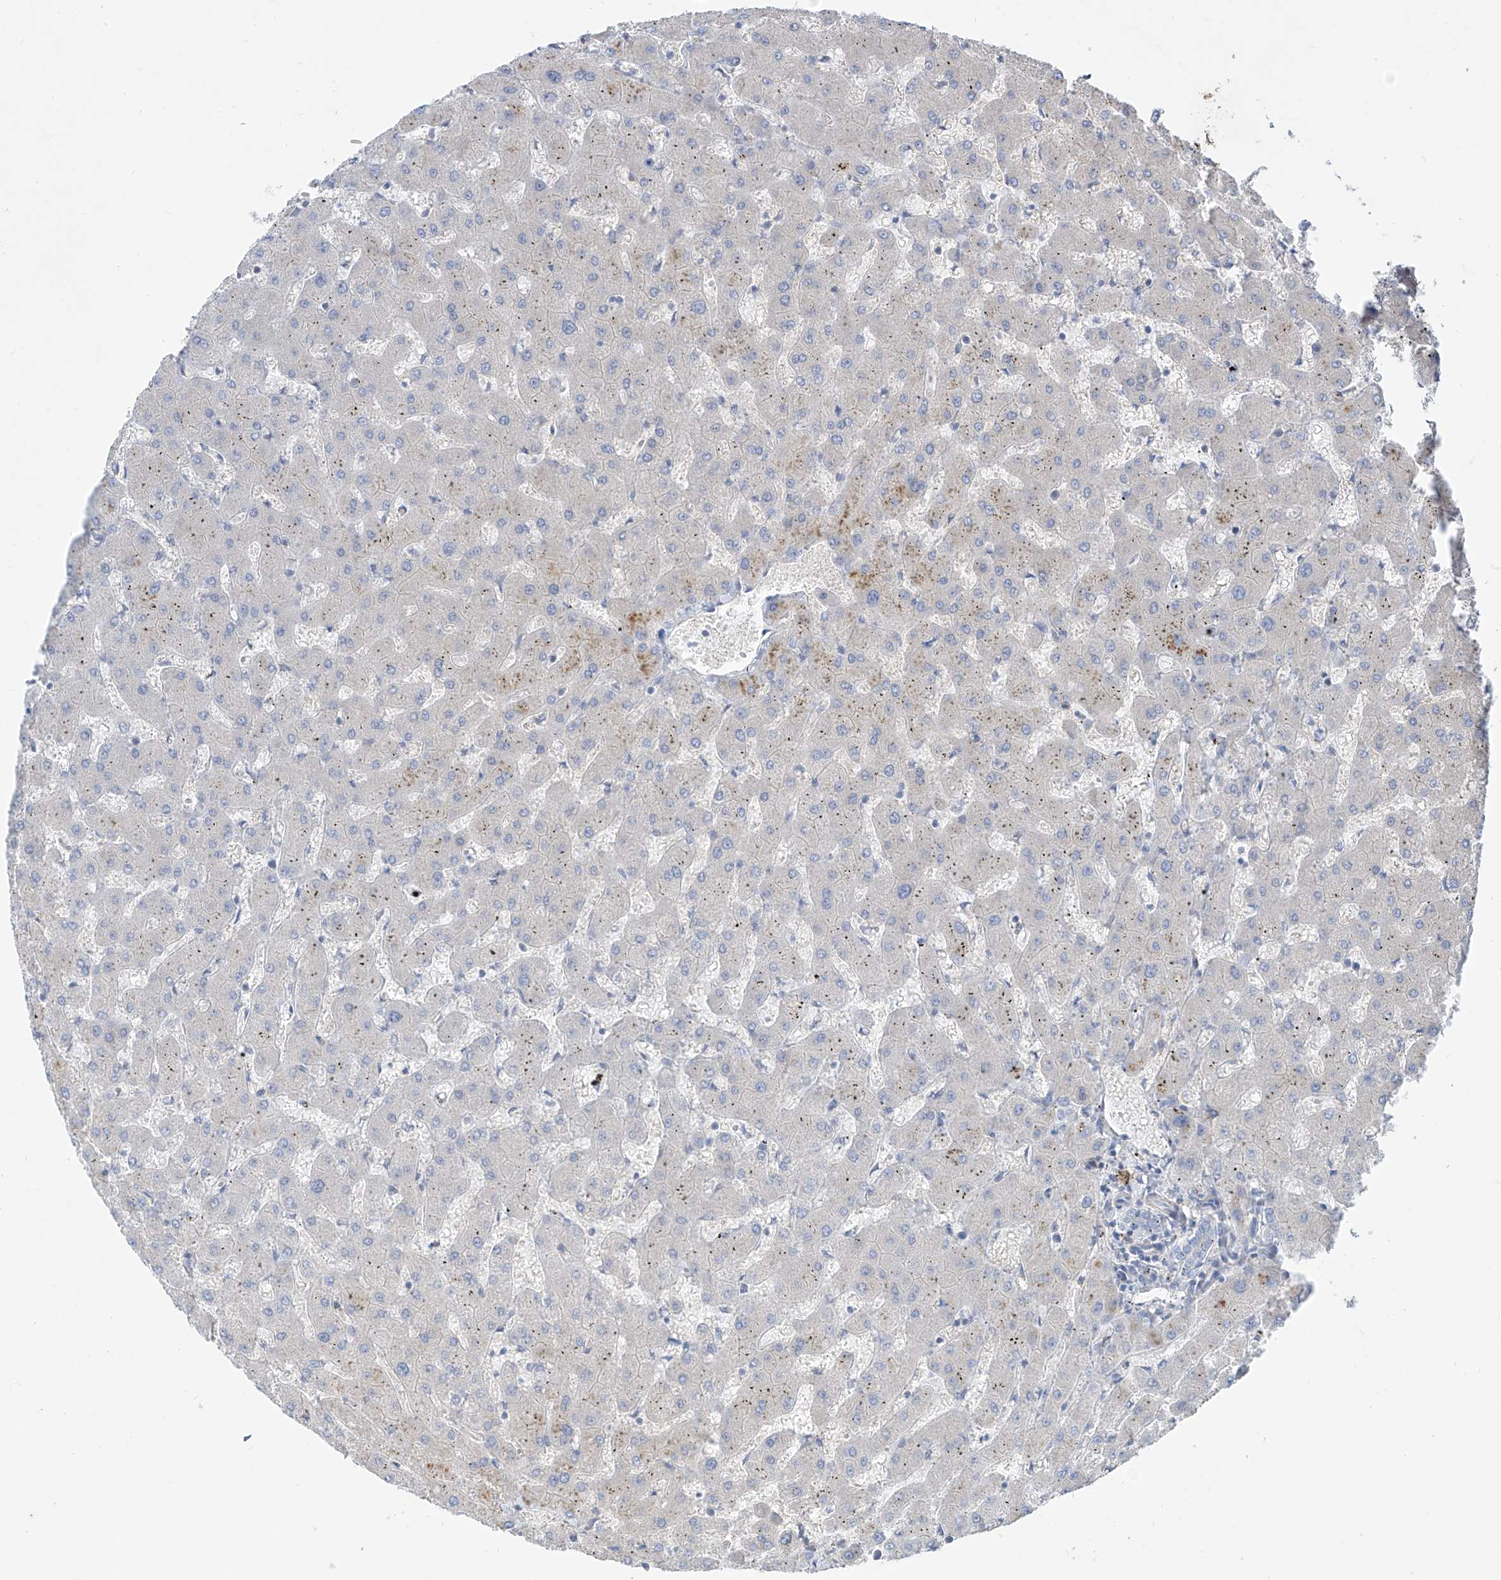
{"staining": {"intensity": "negative", "quantity": "none", "location": "none"}, "tissue": "liver", "cell_type": "Cholangiocytes", "image_type": "normal", "snomed": [{"axis": "morphology", "description": "Normal tissue, NOS"}, {"axis": "topography", "description": "Liver"}], "caption": "Immunohistochemistry (IHC) photomicrograph of unremarkable liver stained for a protein (brown), which shows no staining in cholangiocytes. (Immunohistochemistry (IHC), brightfield microscopy, high magnification).", "gene": "KRTAP25", "patient": {"sex": "female", "age": 63}}